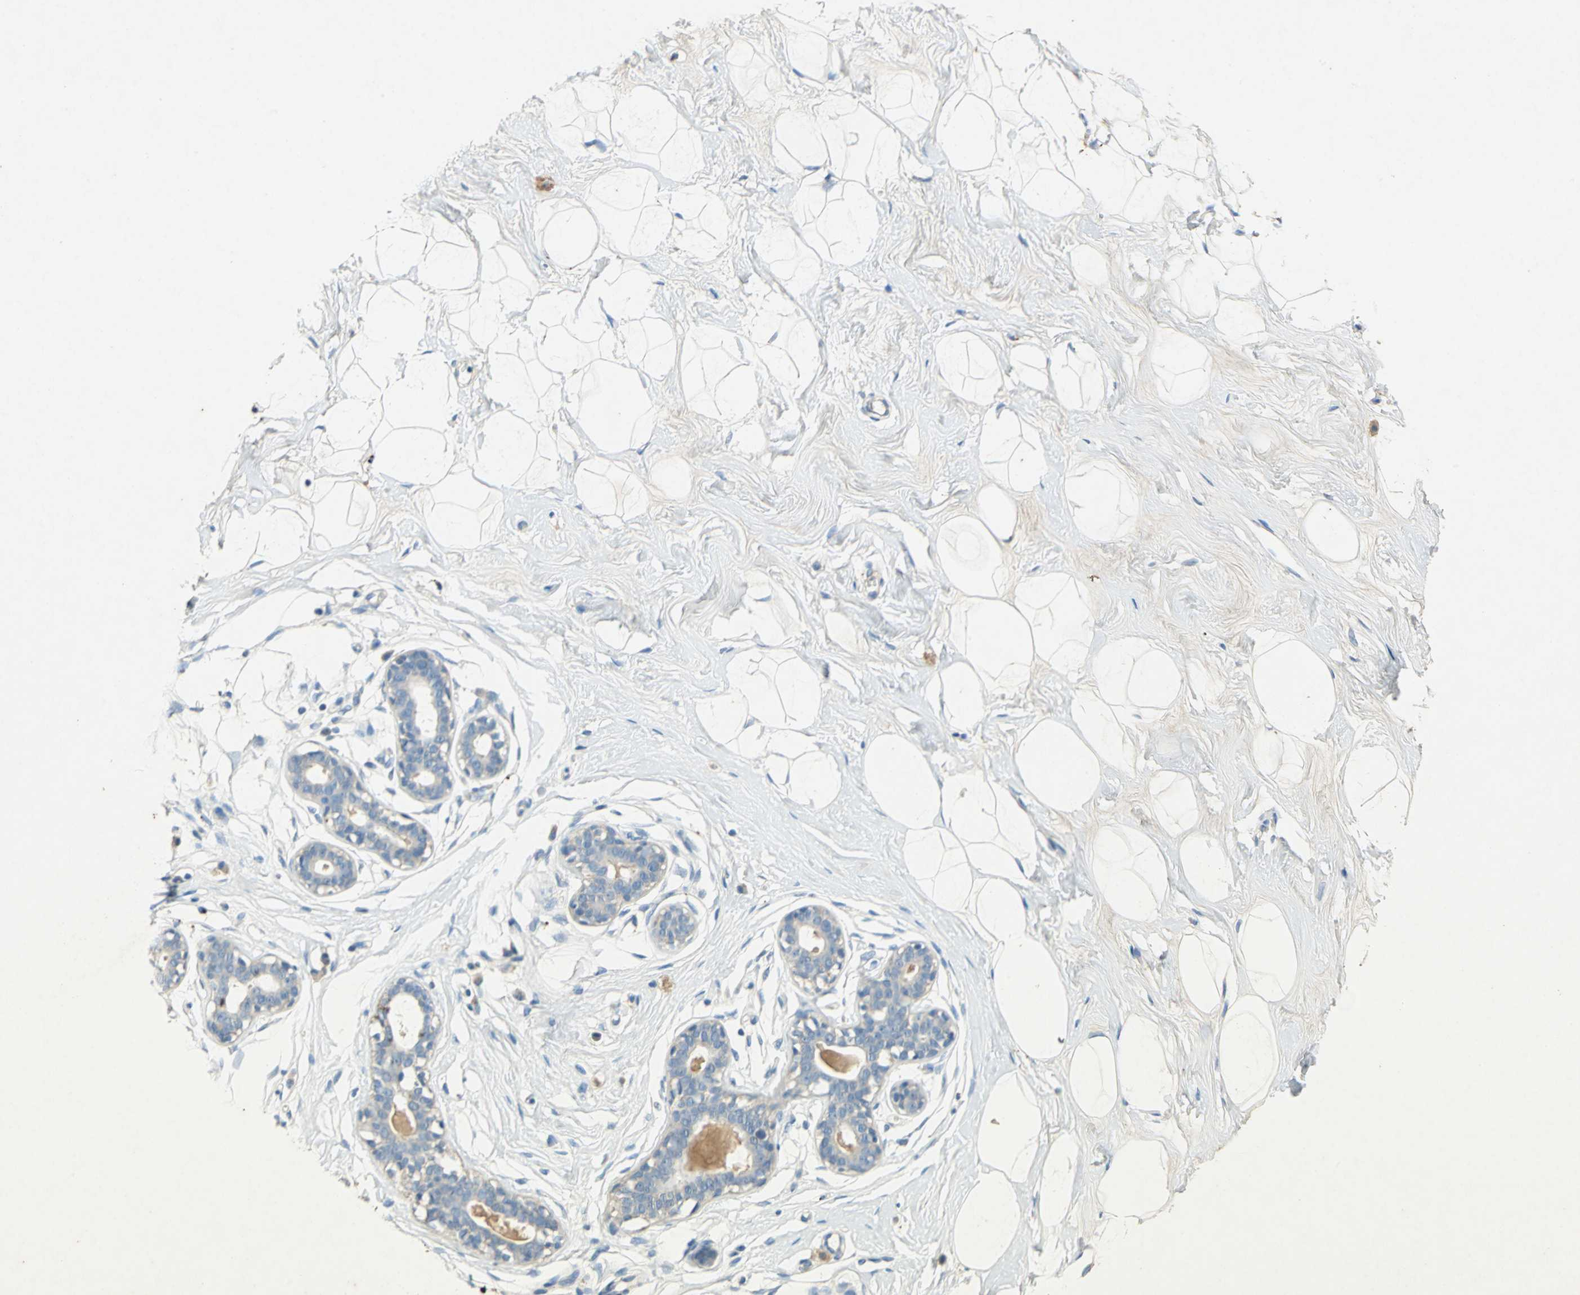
{"staining": {"intensity": "negative", "quantity": "none", "location": "none"}, "tissue": "breast", "cell_type": "Adipocytes", "image_type": "normal", "snomed": [{"axis": "morphology", "description": "Normal tissue, NOS"}, {"axis": "topography", "description": "Breast"}], "caption": "Immunohistochemistry micrograph of normal breast: human breast stained with DAB (3,3'-diaminobenzidine) reveals no significant protein staining in adipocytes. Nuclei are stained in blue.", "gene": "ADAMTS5", "patient": {"sex": "female", "age": 23}}